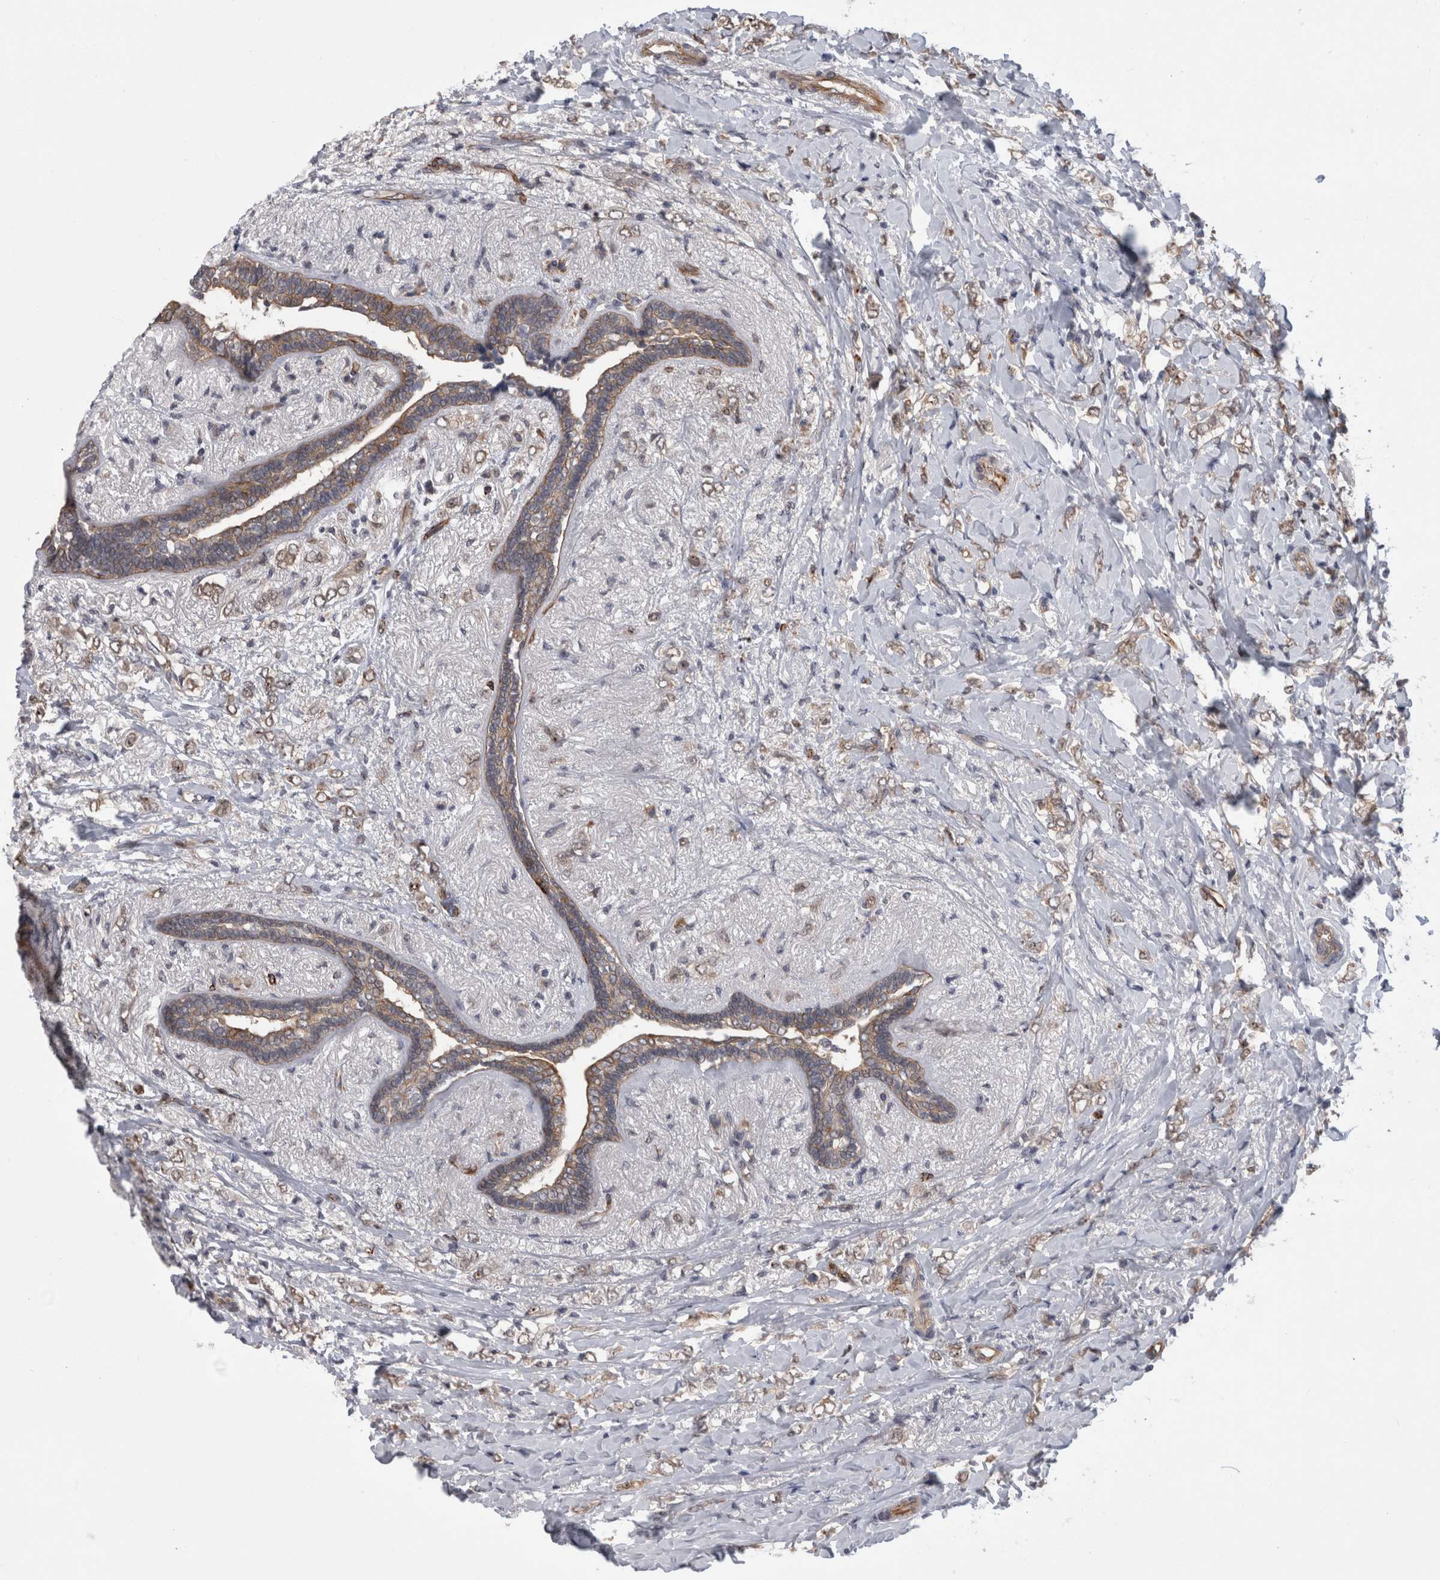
{"staining": {"intensity": "weak", "quantity": ">75%", "location": "cytoplasmic/membranous"}, "tissue": "breast cancer", "cell_type": "Tumor cells", "image_type": "cancer", "snomed": [{"axis": "morphology", "description": "Normal tissue, NOS"}, {"axis": "morphology", "description": "Lobular carcinoma"}, {"axis": "topography", "description": "Breast"}], "caption": "Breast lobular carcinoma stained with a brown dye exhibits weak cytoplasmic/membranous positive expression in approximately >75% of tumor cells.", "gene": "FAM83H", "patient": {"sex": "female", "age": 47}}